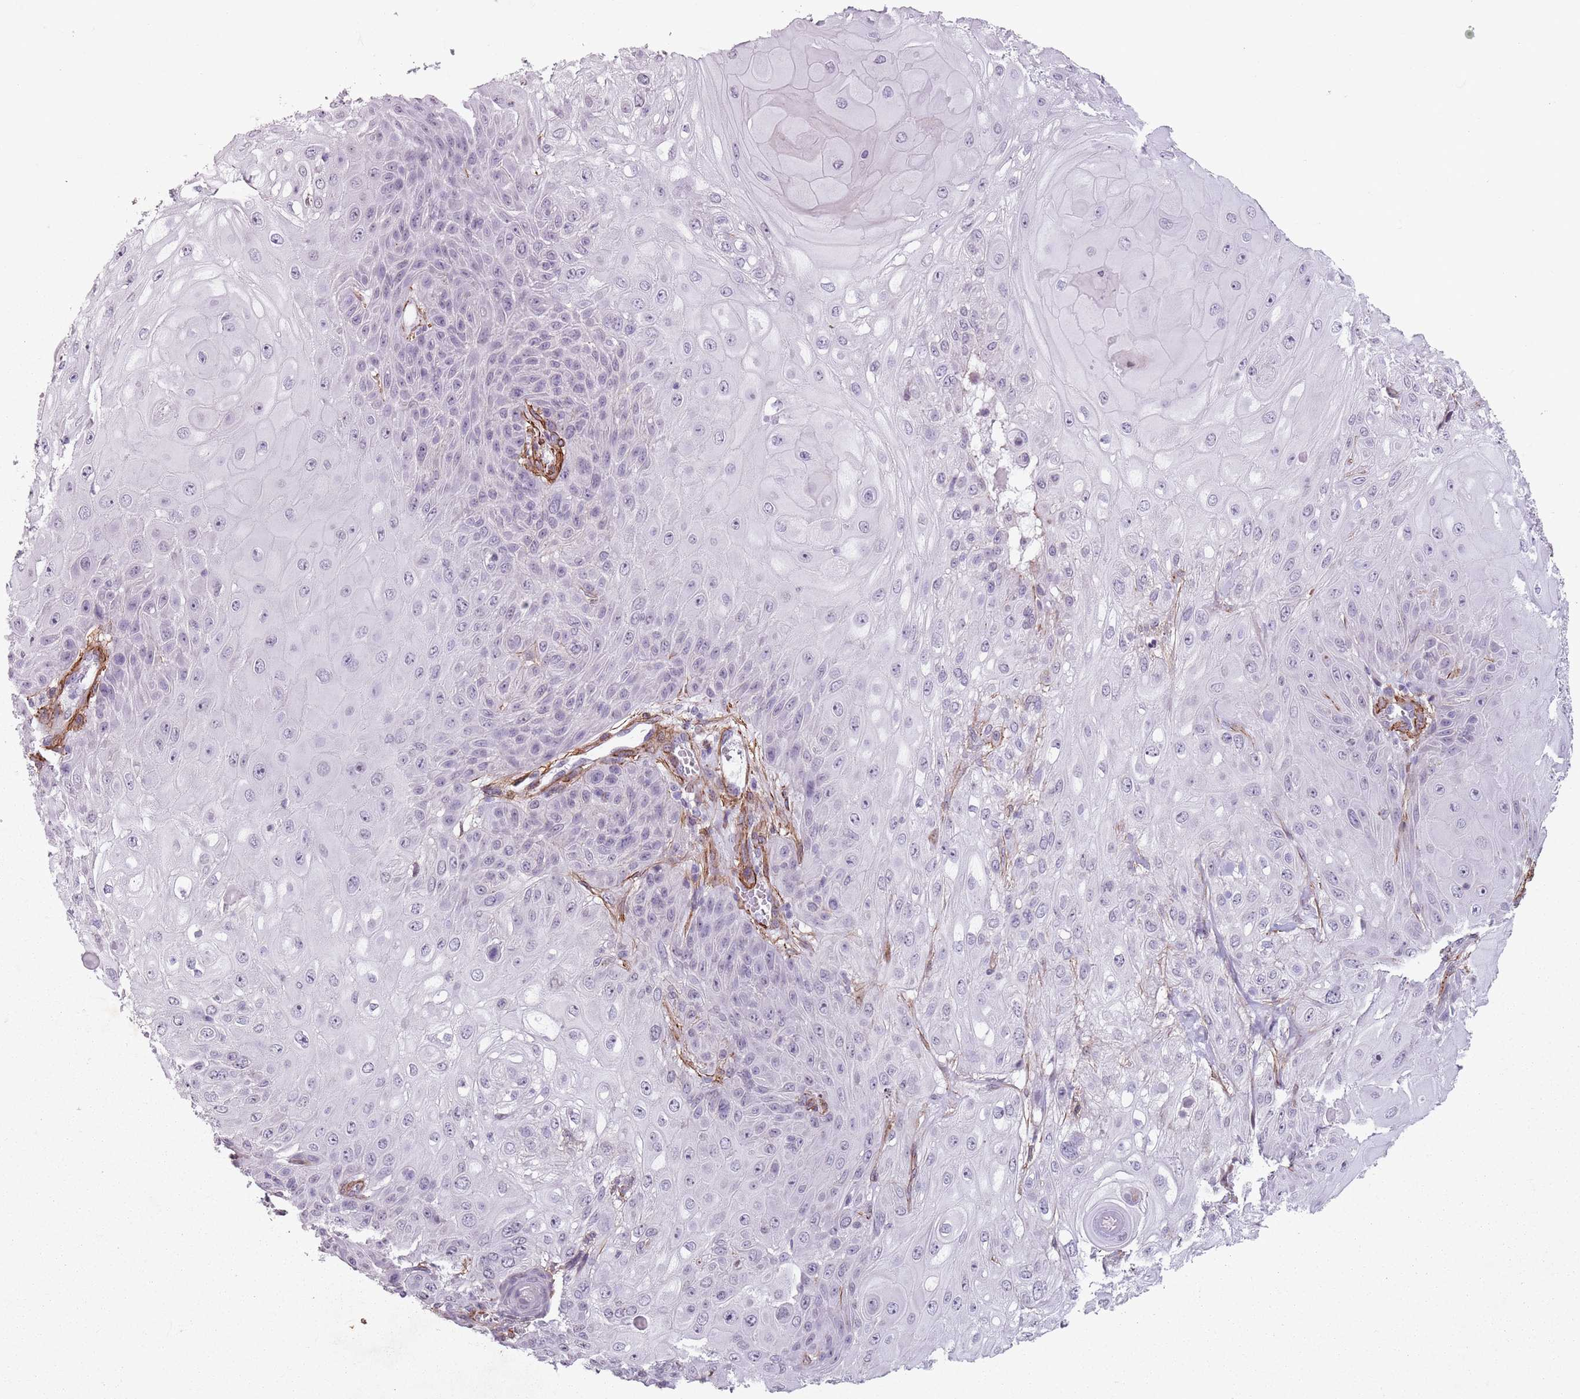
{"staining": {"intensity": "negative", "quantity": "none", "location": "none"}, "tissue": "skin cancer", "cell_type": "Tumor cells", "image_type": "cancer", "snomed": [{"axis": "morphology", "description": "Normal tissue, NOS"}, {"axis": "morphology", "description": "Squamous cell carcinoma, NOS"}, {"axis": "topography", "description": "Skin"}, {"axis": "topography", "description": "Cartilage tissue"}], "caption": "Squamous cell carcinoma (skin) stained for a protein using IHC reveals no expression tumor cells.", "gene": "TMC4", "patient": {"sex": "female", "age": 79}}